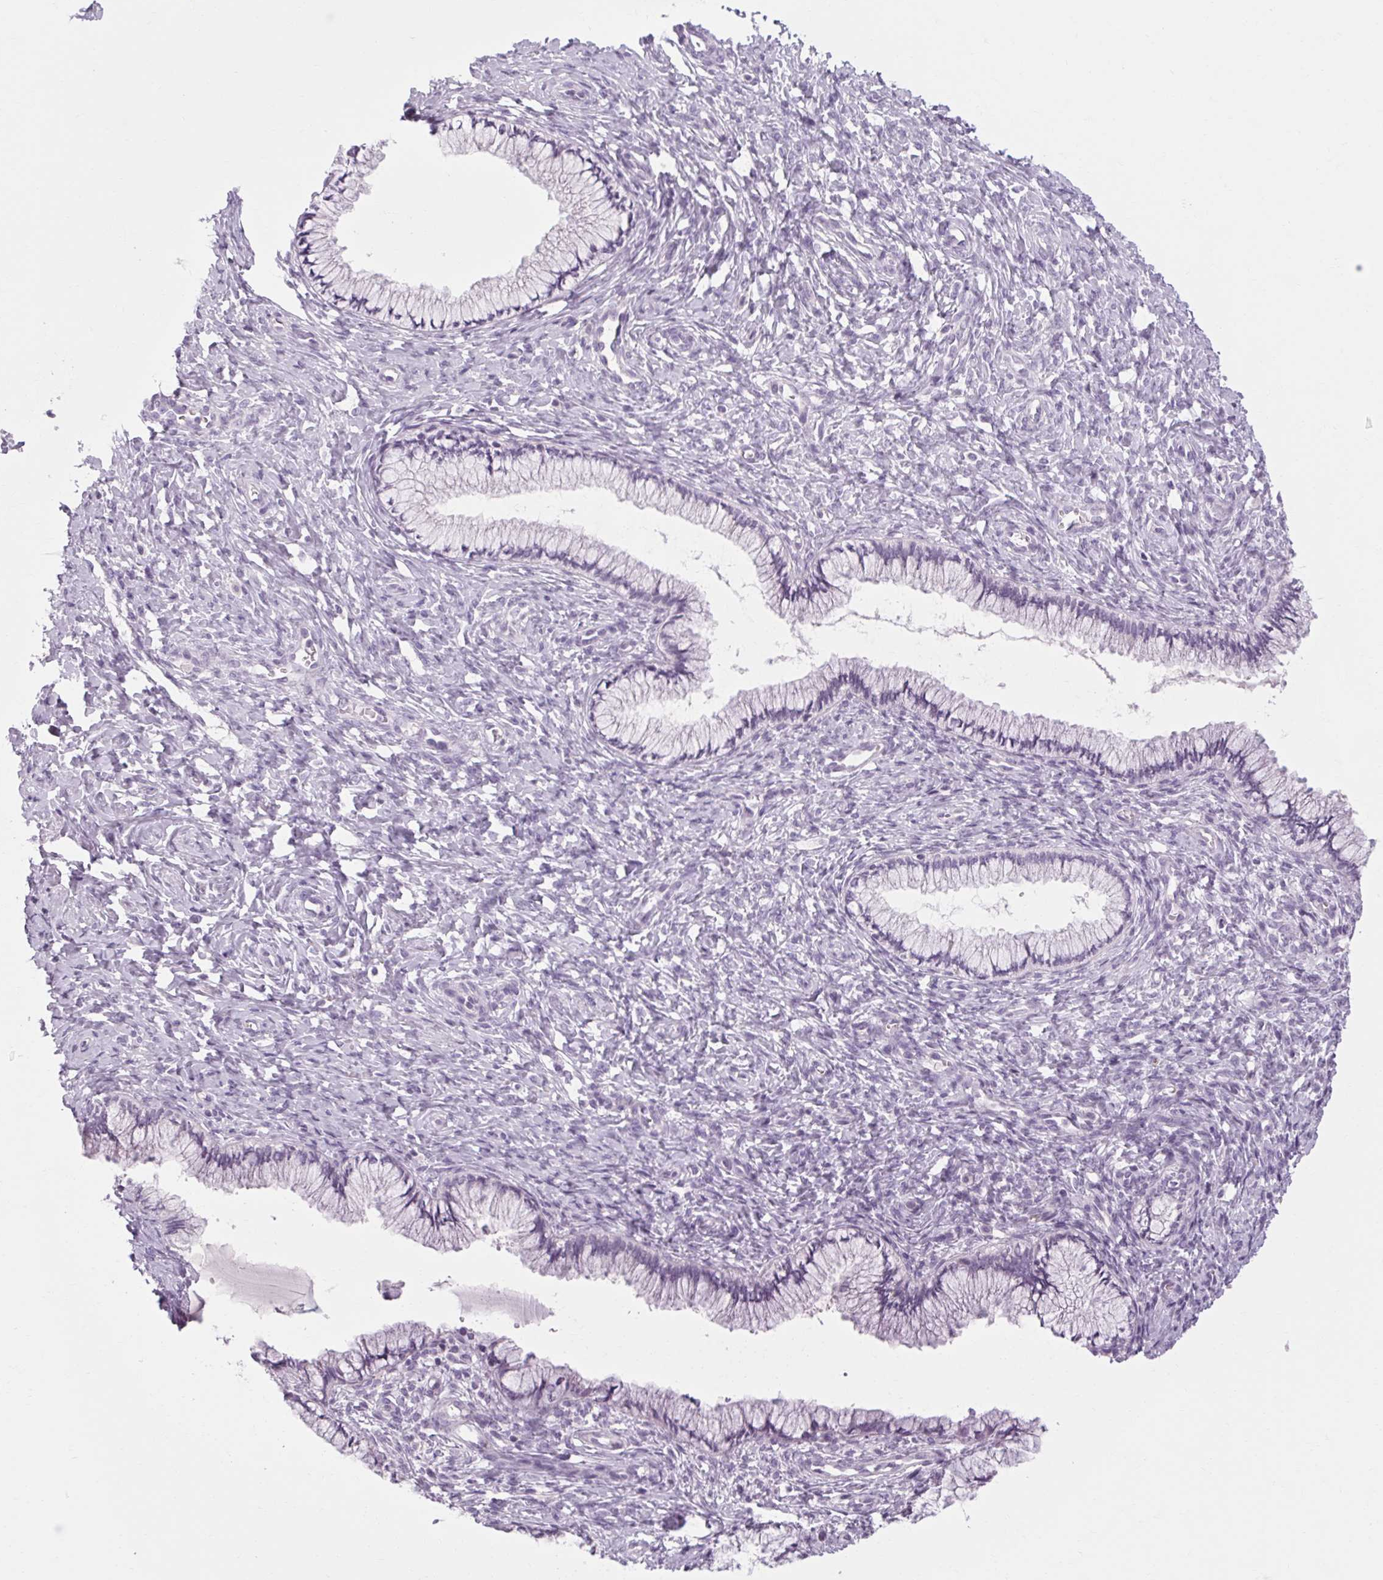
{"staining": {"intensity": "negative", "quantity": "none", "location": "none"}, "tissue": "cervix", "cell_type": "Glandular cells", "image_type": "normal", "snomed": [{"axis": "morphology", "description": "Normal tissue, NOS"}, {"axis": "topography", "description": "Cervix"}], "caption": "Human cervix stained for a protein using IHC demonstrates no expression in glandular cells.", "gene": "POMC", "patient": {"sex": "female", "age": 37}}